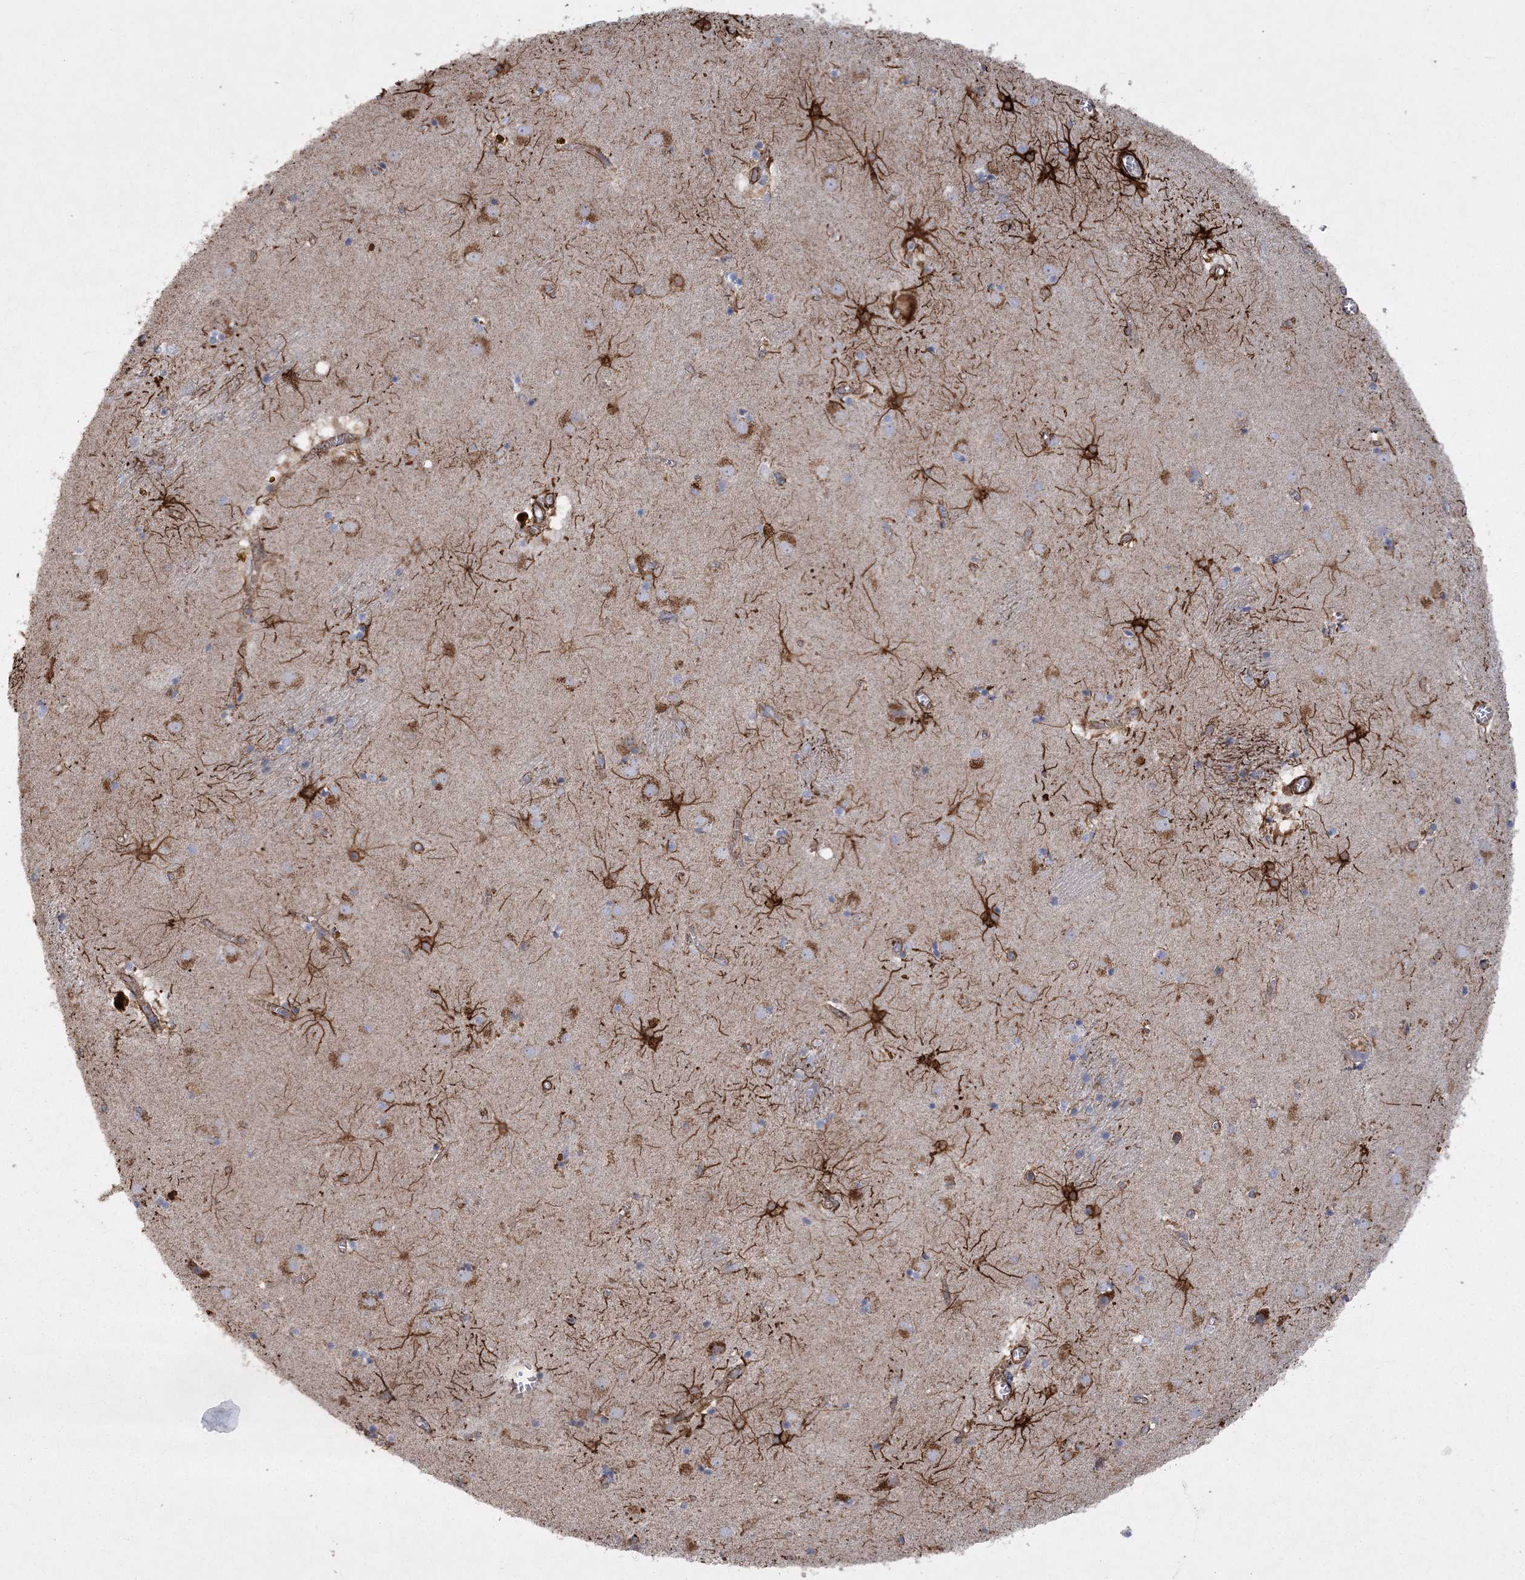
{"staining": {"intensity": "strong", "quantity": "<25%", "location": "cytoplasmic/membranous"}, "tissue": "caudate", "cell_type": "Glial cells", "image_type": "normal", "snomed": [{"axis": "morphology", "description": "Normal tissue, NOS"}, {"axis": "topography", "description": "Lateral ventricle wall"}], "caption": "This photomicrograph shows IHC staining of normal human caudate, with medium strong cytoplasmic/membranous staining in about <25% of glial cells.", "gene": "ARSJ", "patient": {"sex": "male", "age": 70}}